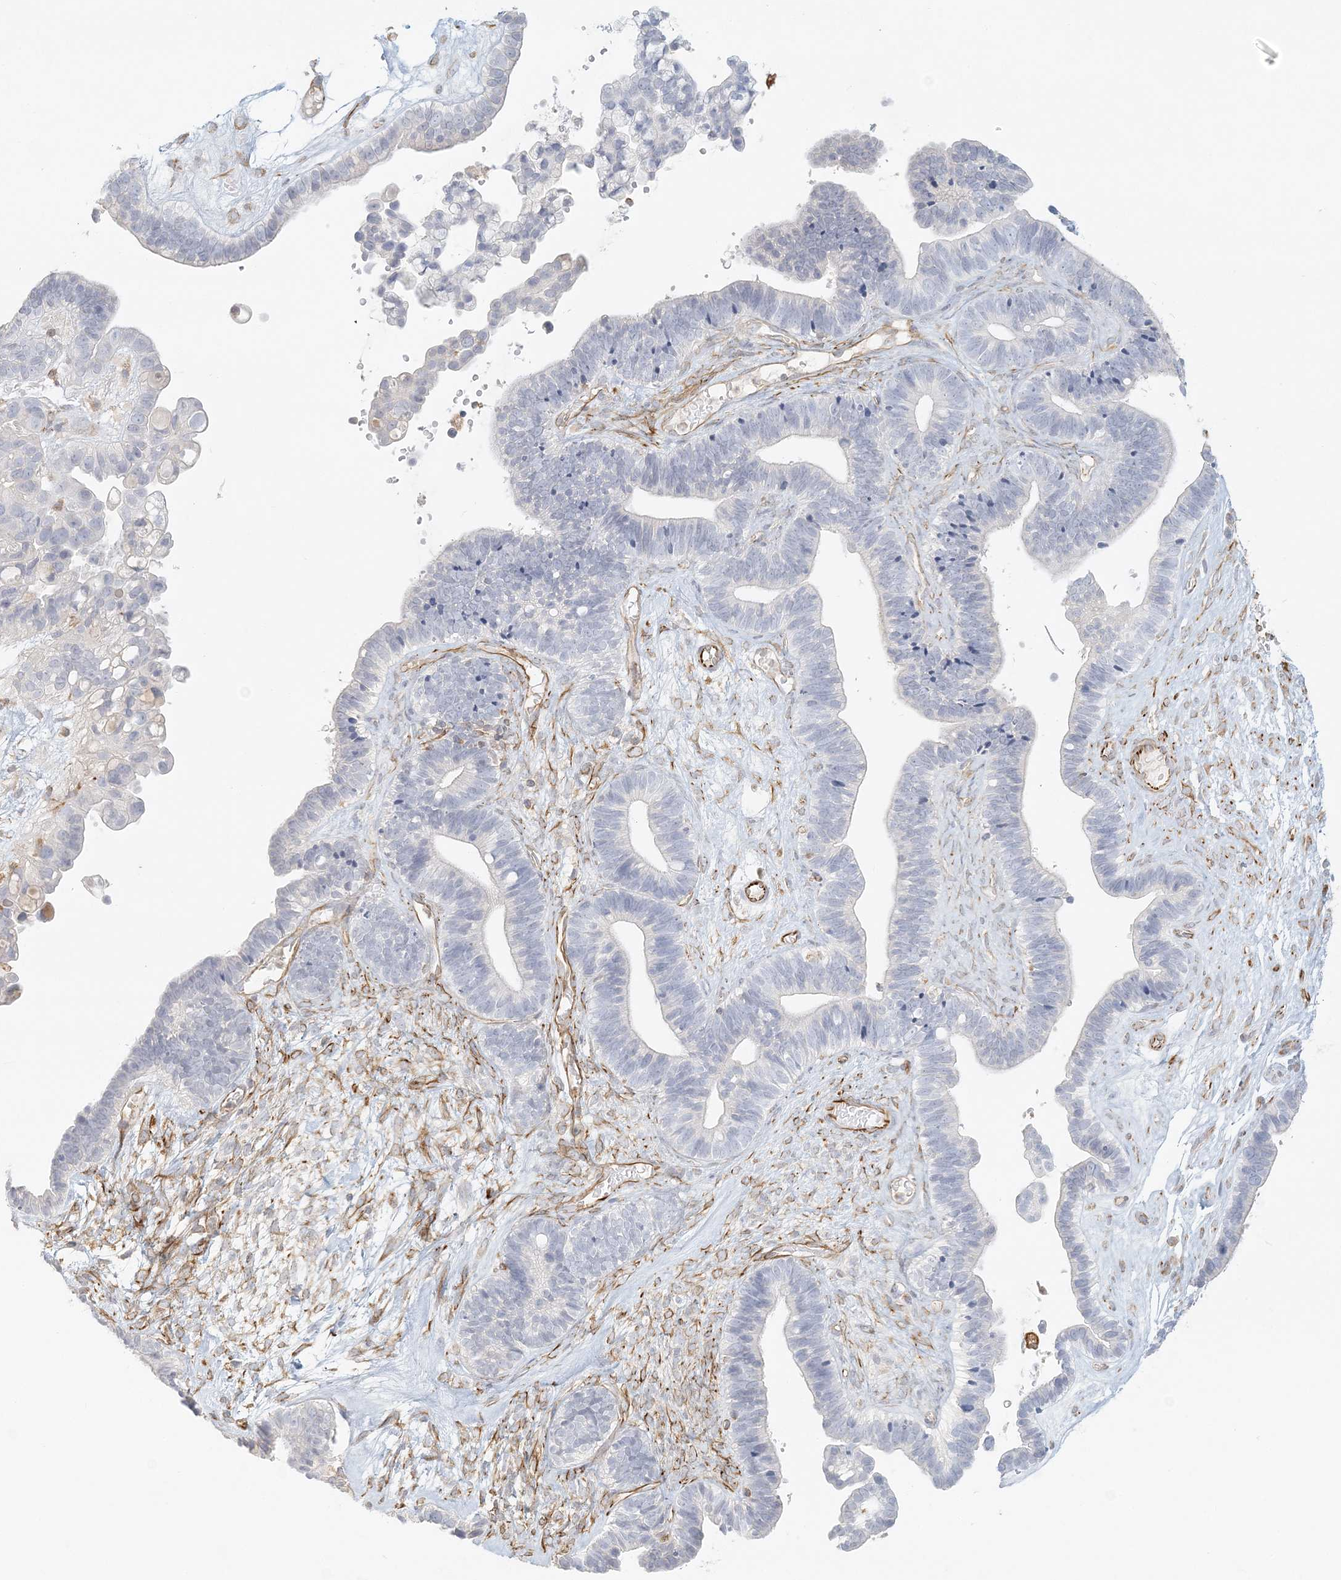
{"staining": {"intensity": "negative", "quantity": "none", "location": "none"}, "tissue": "ovarian cancer", "cell_type": "Tumor cells", "image_type": "cancer", "snomed": [{"axis": "morphology", "description": "Cystadenocarcinoma, serous, NOS"}, {"axis": "topography", "description": "Ovary"}], "caption": "Immunohistochemistry (IHC) histopathology image of human ovarian cancer stained for a protein (brown), which exhibits no staining in tumor cells. The staining was performed using DAB (3,3'-diaminobenzidine) to visualize the protein expression in brown, while the nuclei were stained in blue with hematoxylin (Magnification: 20x).", "gene": "DMRTB1", "patient": {"sex": "female", "age": 56}}